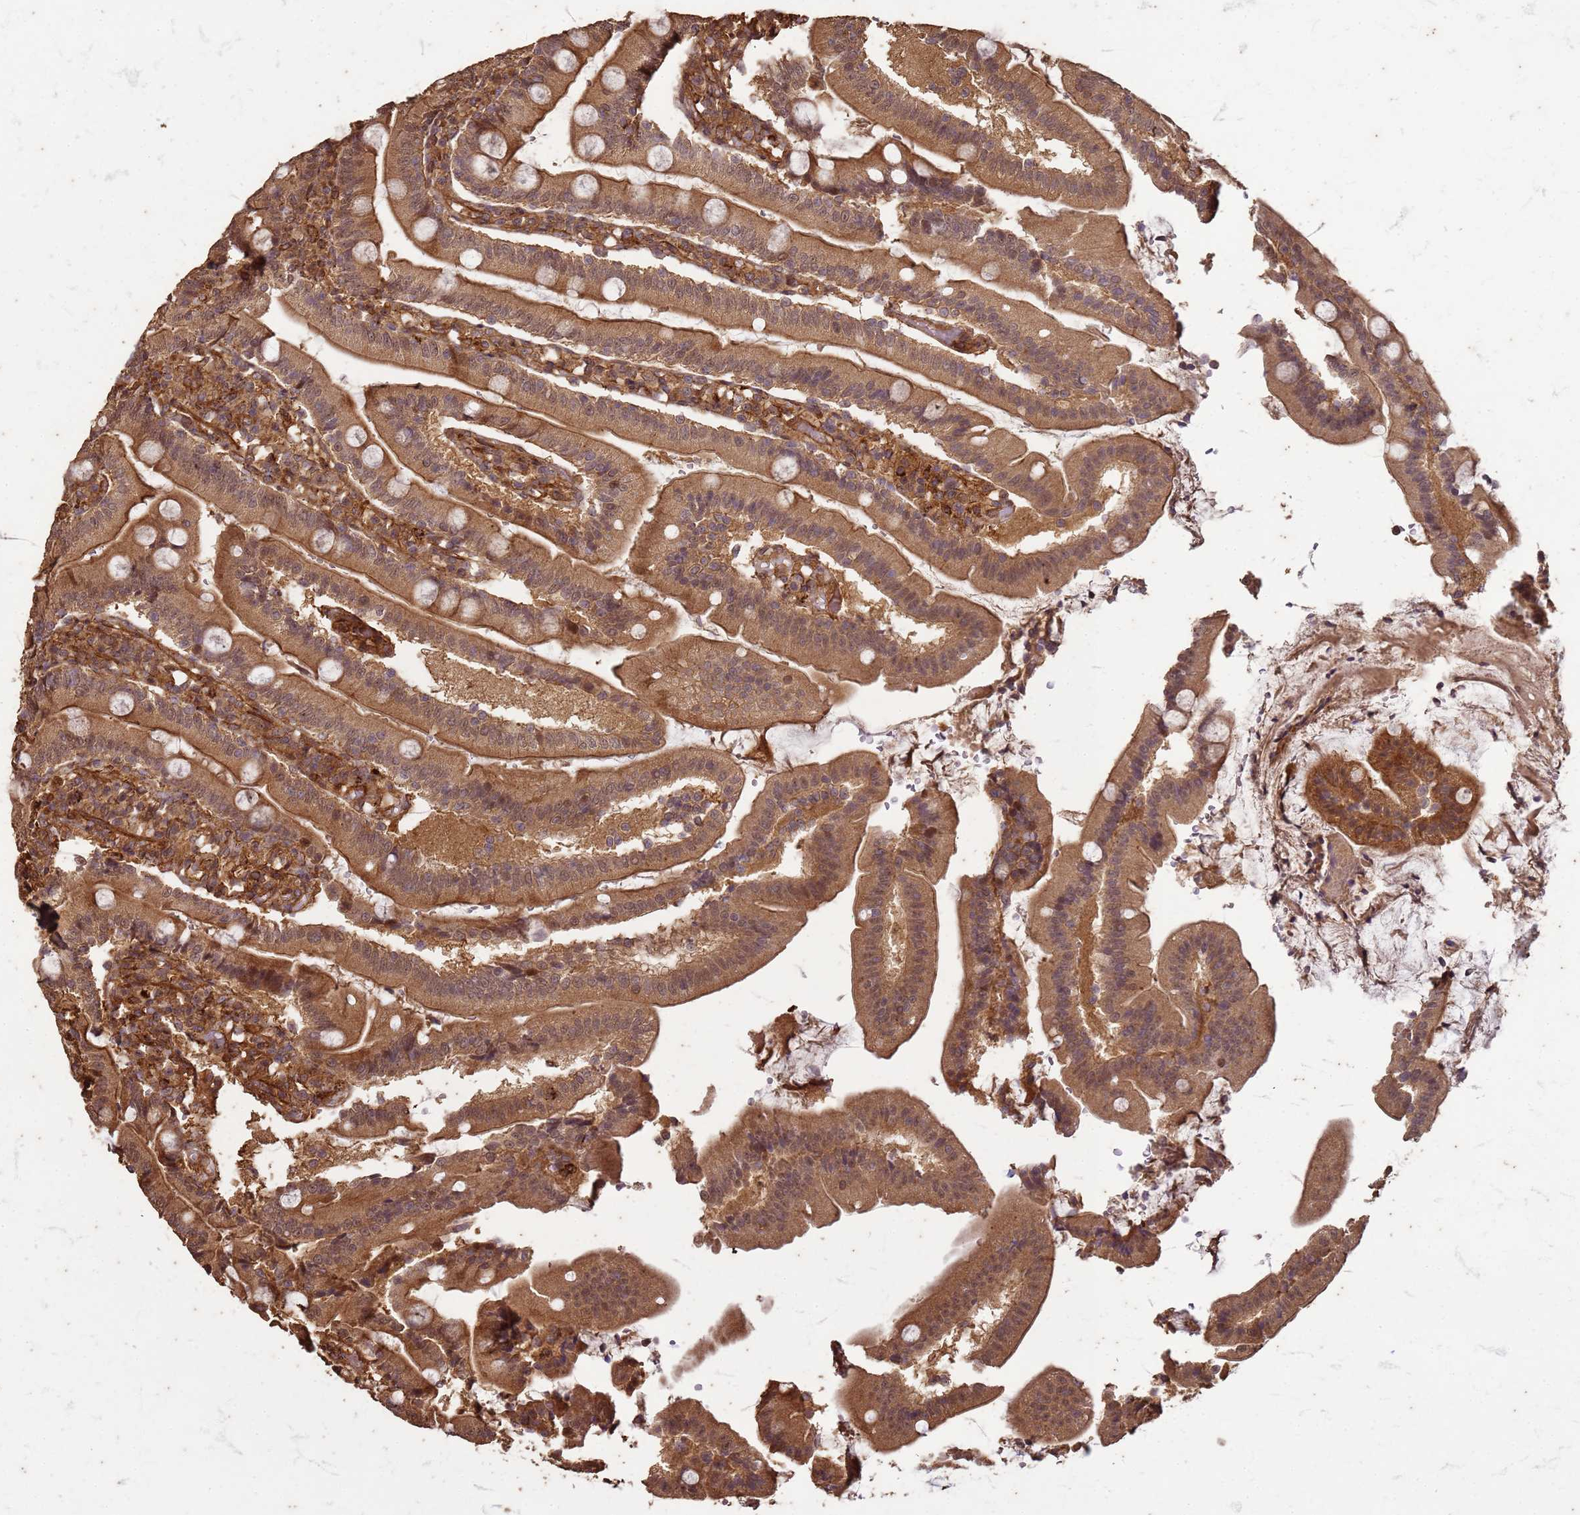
{"staining": {"intensity": "moderate", "quantity": ">75%", "location": "cytoplasmic/membranous,nuclear"}, "tissue": "duodenum", "cell_type": "Glandular cells", "image_type": "normal", "snomed": [{"axis": "morphology", "description": "Normal tissue, NOS"}, {"axis": "topography", "description": "Duodenum"}], "caption": "High-power microscopy captured an immunohistochemistry photomicrograph of unremarkable duodenum, revealing moderate cytoplasmic/membranous,nuclear positivity in approximately >75% of glandular cells. The protein is stained brown, and the nuclei are stained in blue (DAB (3,3'-diaminobenzidine) IHC with brightfield microscopy, high magnification).", "gene": "KIF26A", "patient": {"sex": "female", "age": 67}}